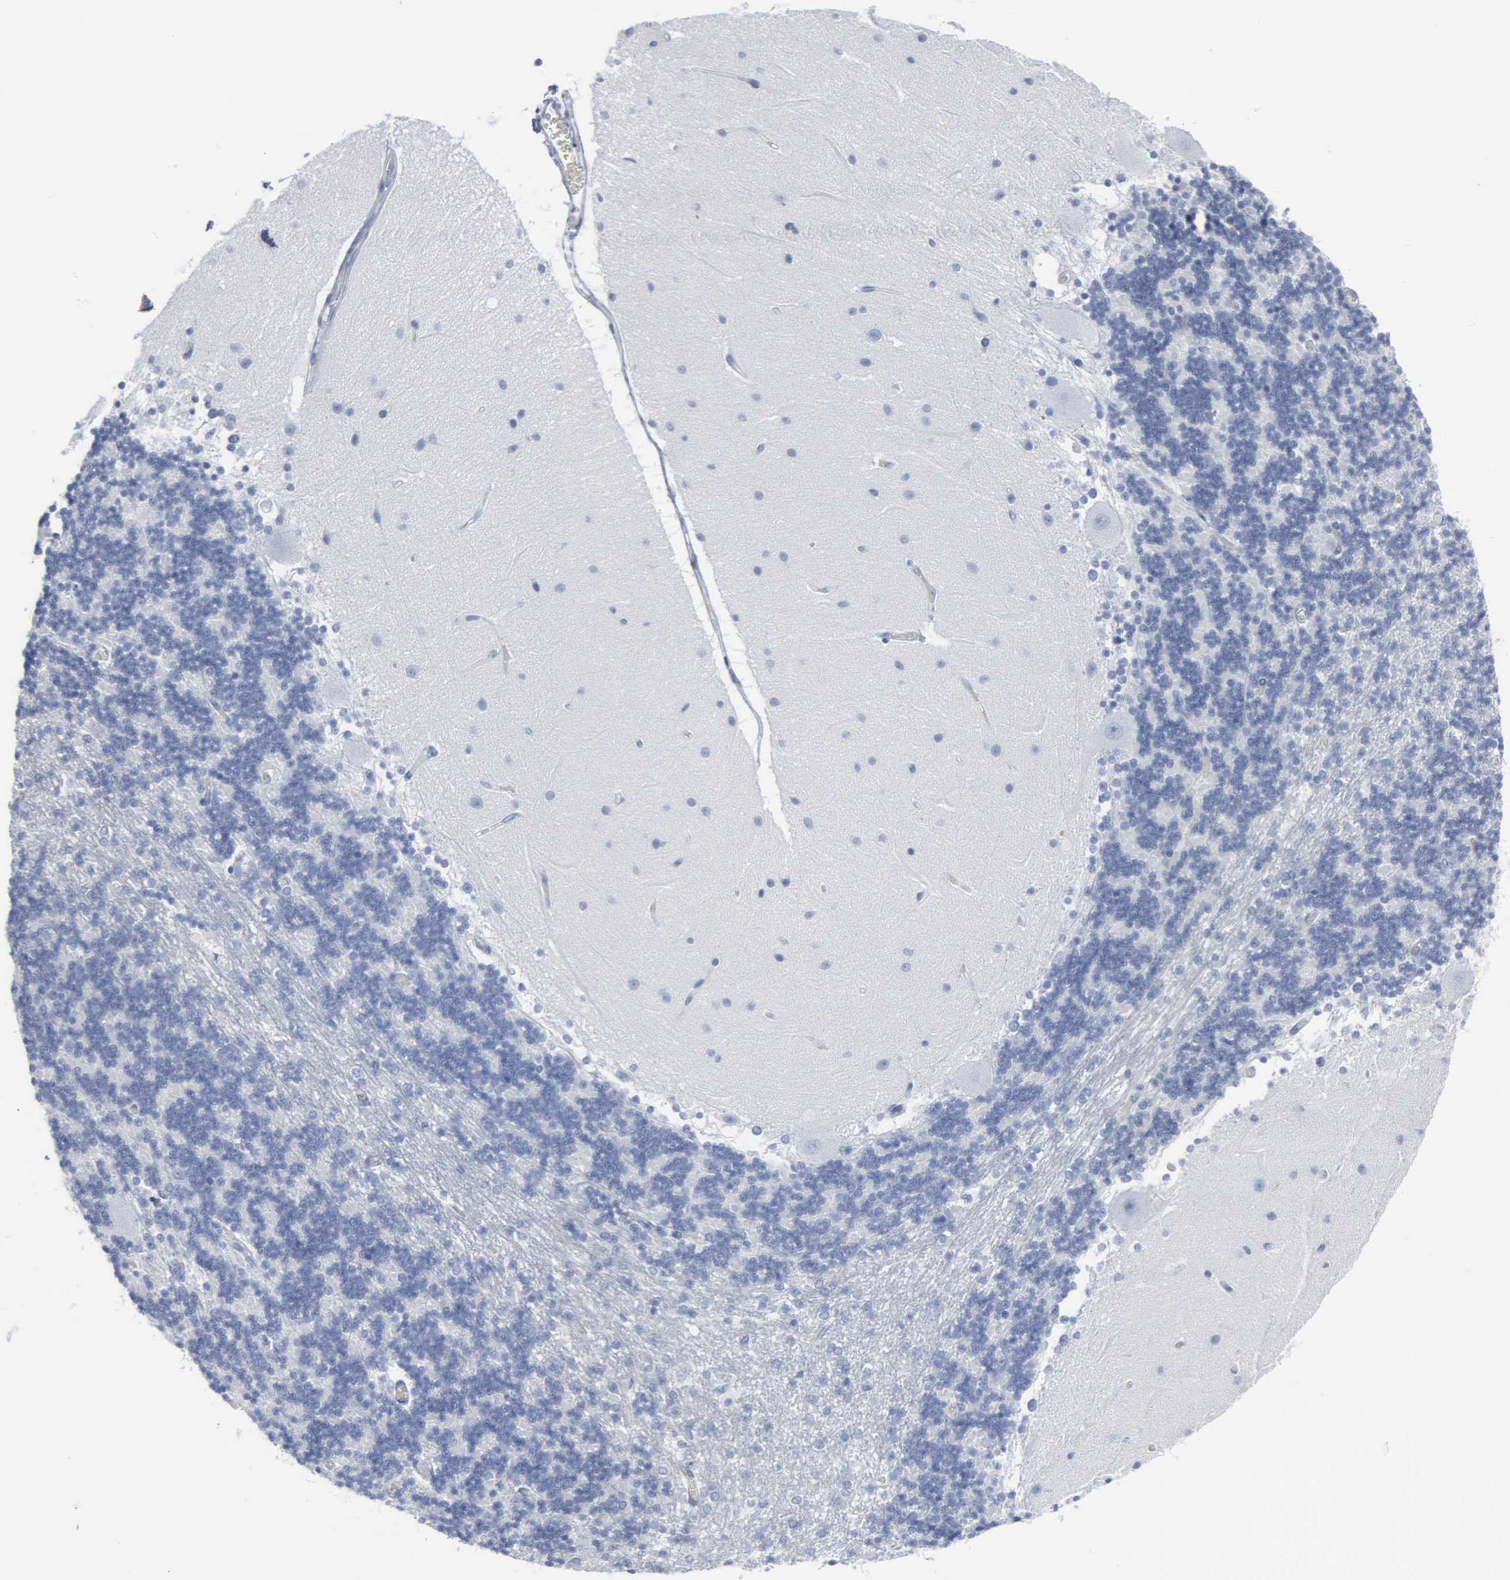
{"staining": {"intensity": "negative", "quantity": "none", "location": "none"}, "tissue": "cerebellum", "cell_type": "Cells in granular layer", "image_type": "normal", "snomed": [{"axis": "morphology", "description": "Normal tissue, NOS"}, {"axis": "topography", "description": "Cerebellum"}], "caption": "The micrograph reveals no significant staining in cells in granular layer of cerebellum.", "gene": "DMD", "patient": {"sex": "female", "age": 54}}